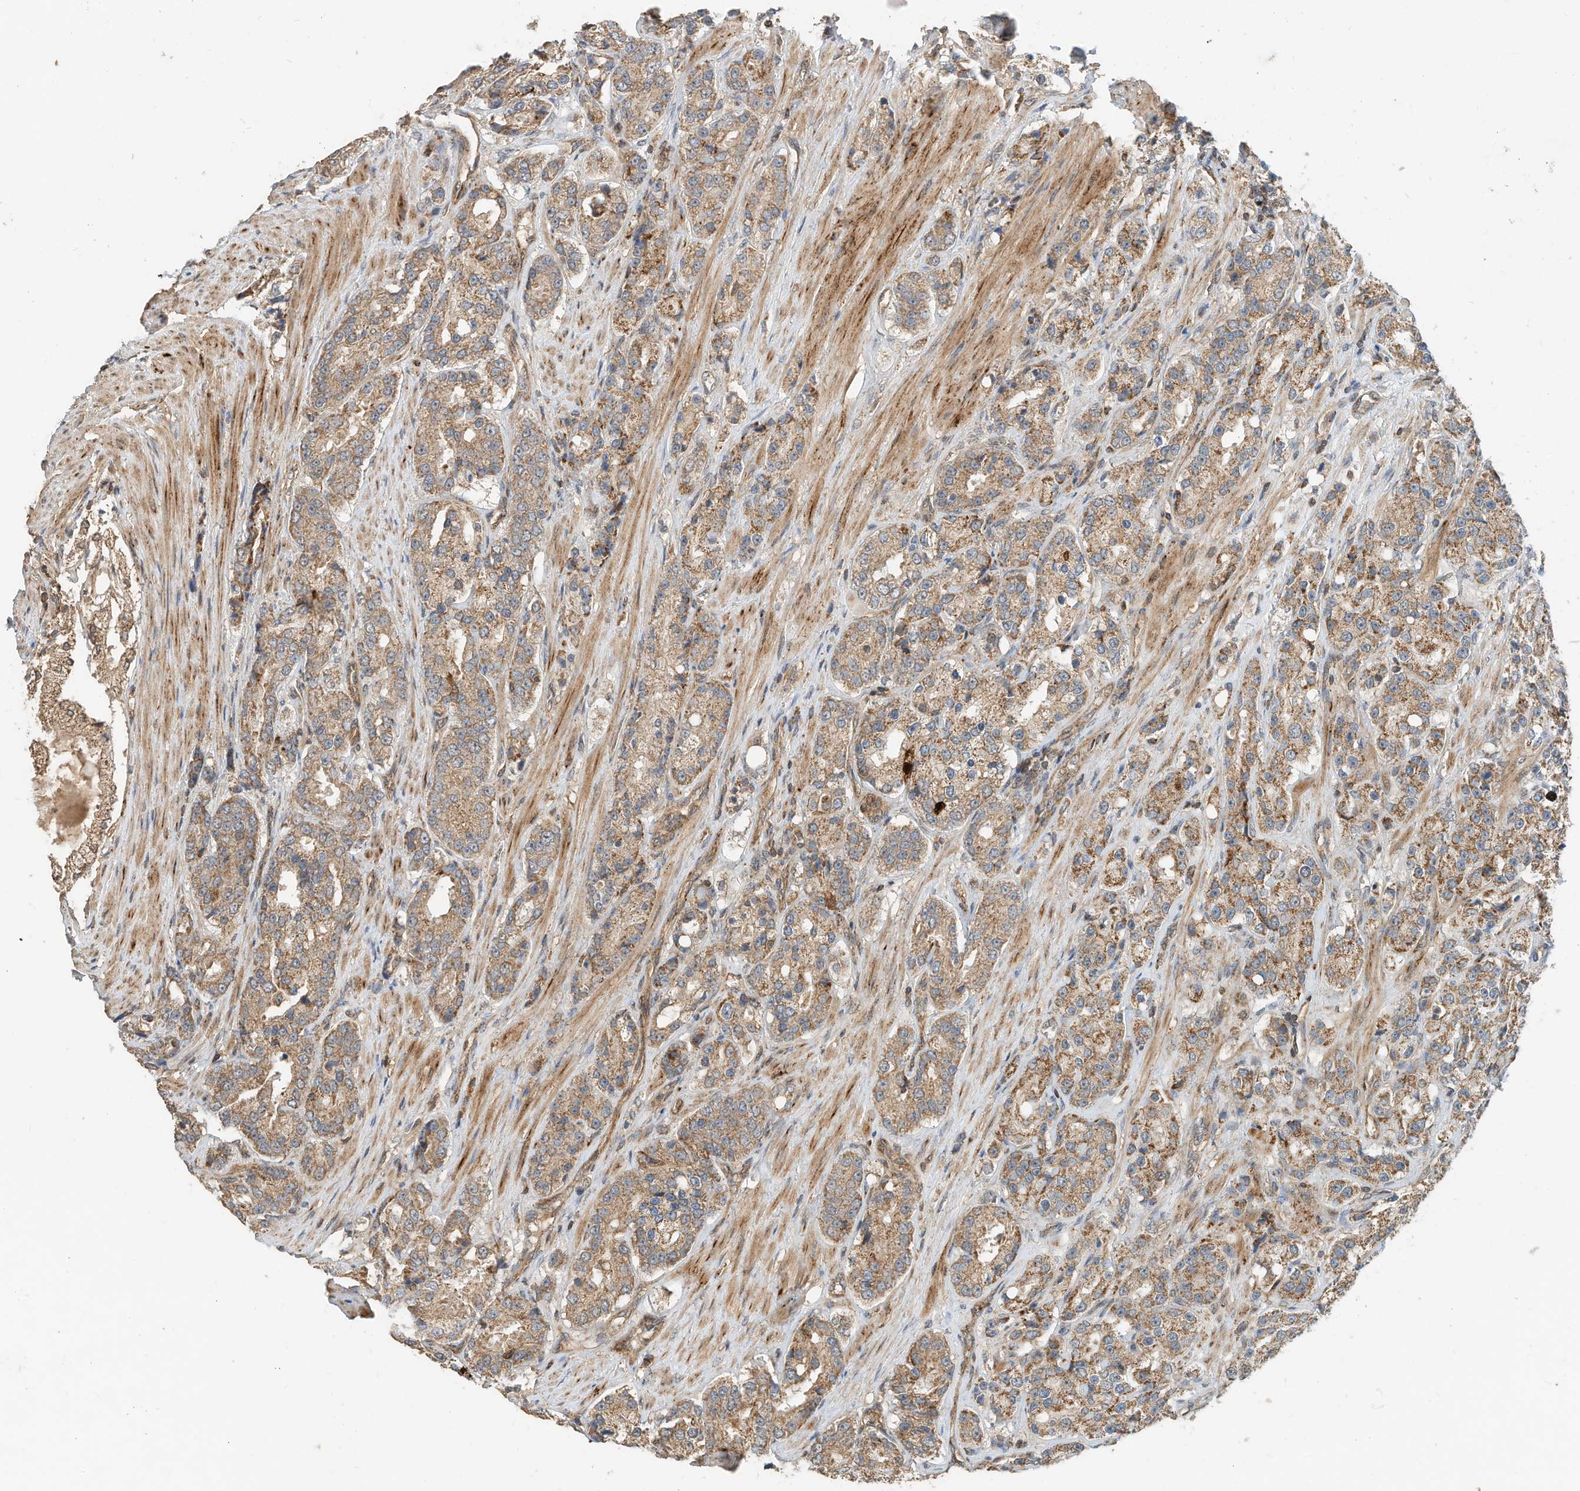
{"staining": {"intensity": "moderate", "quantity": ">75%", "location": "cytoplasmic/membranous"}, "tissue": "prostate cancer", "cell_type": "Tumor cells", "image_type": "cancer", "snomed": [{"axis": "morphology", "description": "Adenocarcinoma, High grade"}, {"axis": "topography", "description": "Prostate"}], "caption": "Prostate cancer (adenocarcinoma (high-grade)) tissue reveals moderate cytoplasmic/membranous staining in approximately >75% of tumor cells, visualized by immunohistochemistry.", "gene": "CPAMD8", "patient": {"sex": "male", "age": 60}}